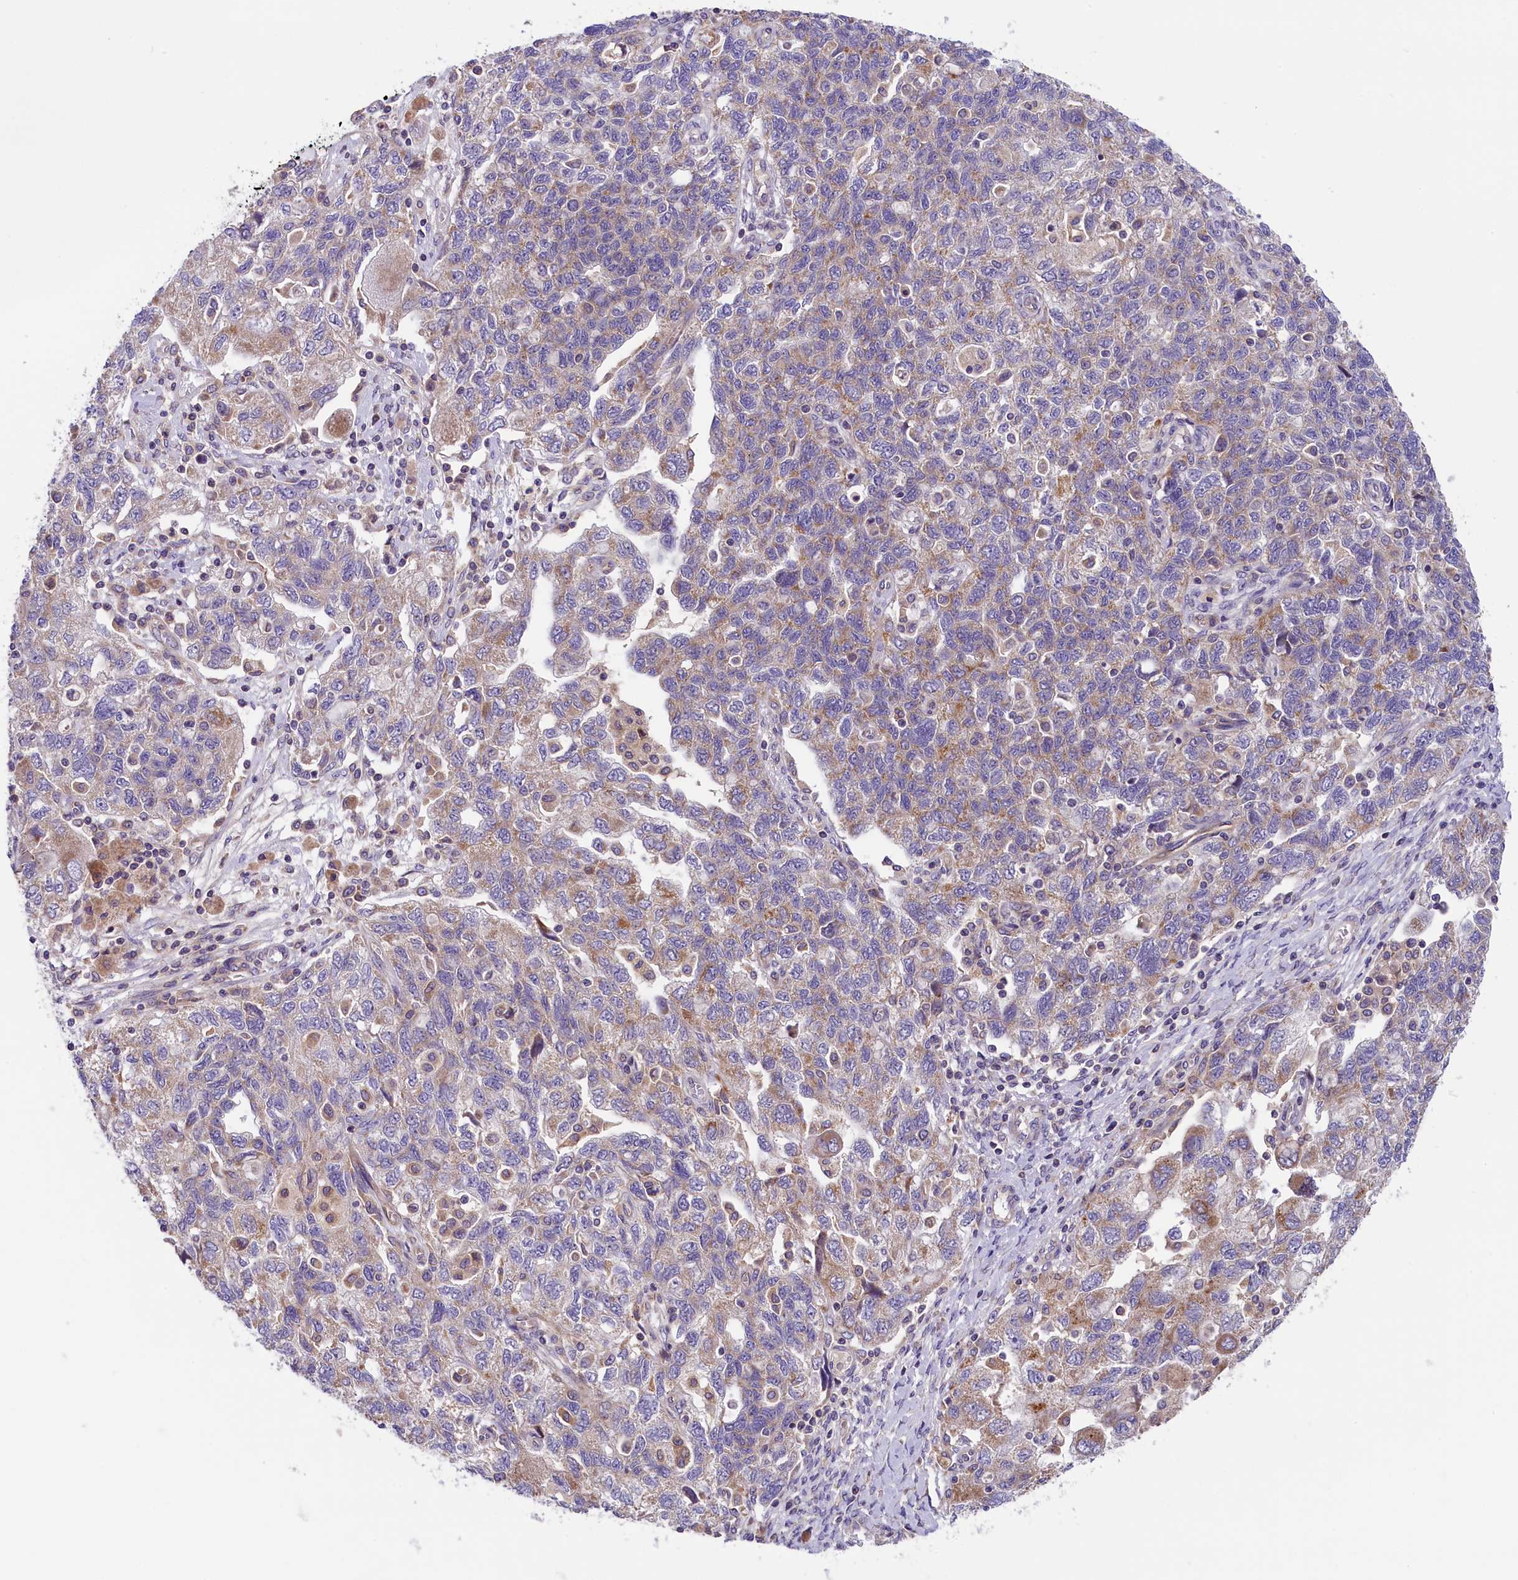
{"staining": {"intensity": "moderate", "quantity": "<25%", "location": "cytoplasmic/membranous"}, "tissue": "ovarian cancer", "cell_type": "Tumor cells", "image_type": "cancer", "snomed": [{"axis": "morphology", "description": "Carcinoma, NOS"}, {"axis": "morphology", "description": "Cystadenocarcinoma, serous, NOS"}, {"axis": "topography", "description": "Ovary"}], "caption": "Ovarian cancer stained with DAB (3,3'-diaminobenzidine) immunohistochemistry (IHC) reveals low levels of moderate cytoplasmic/membranous staining in approximately <25% of tumor cells. Immunohistochemistry (ihc) stains the protein in brown and the nuclei are stained blue.", "gene": "DNAJB9", "patient": {"sex": "female", "age": 69}}